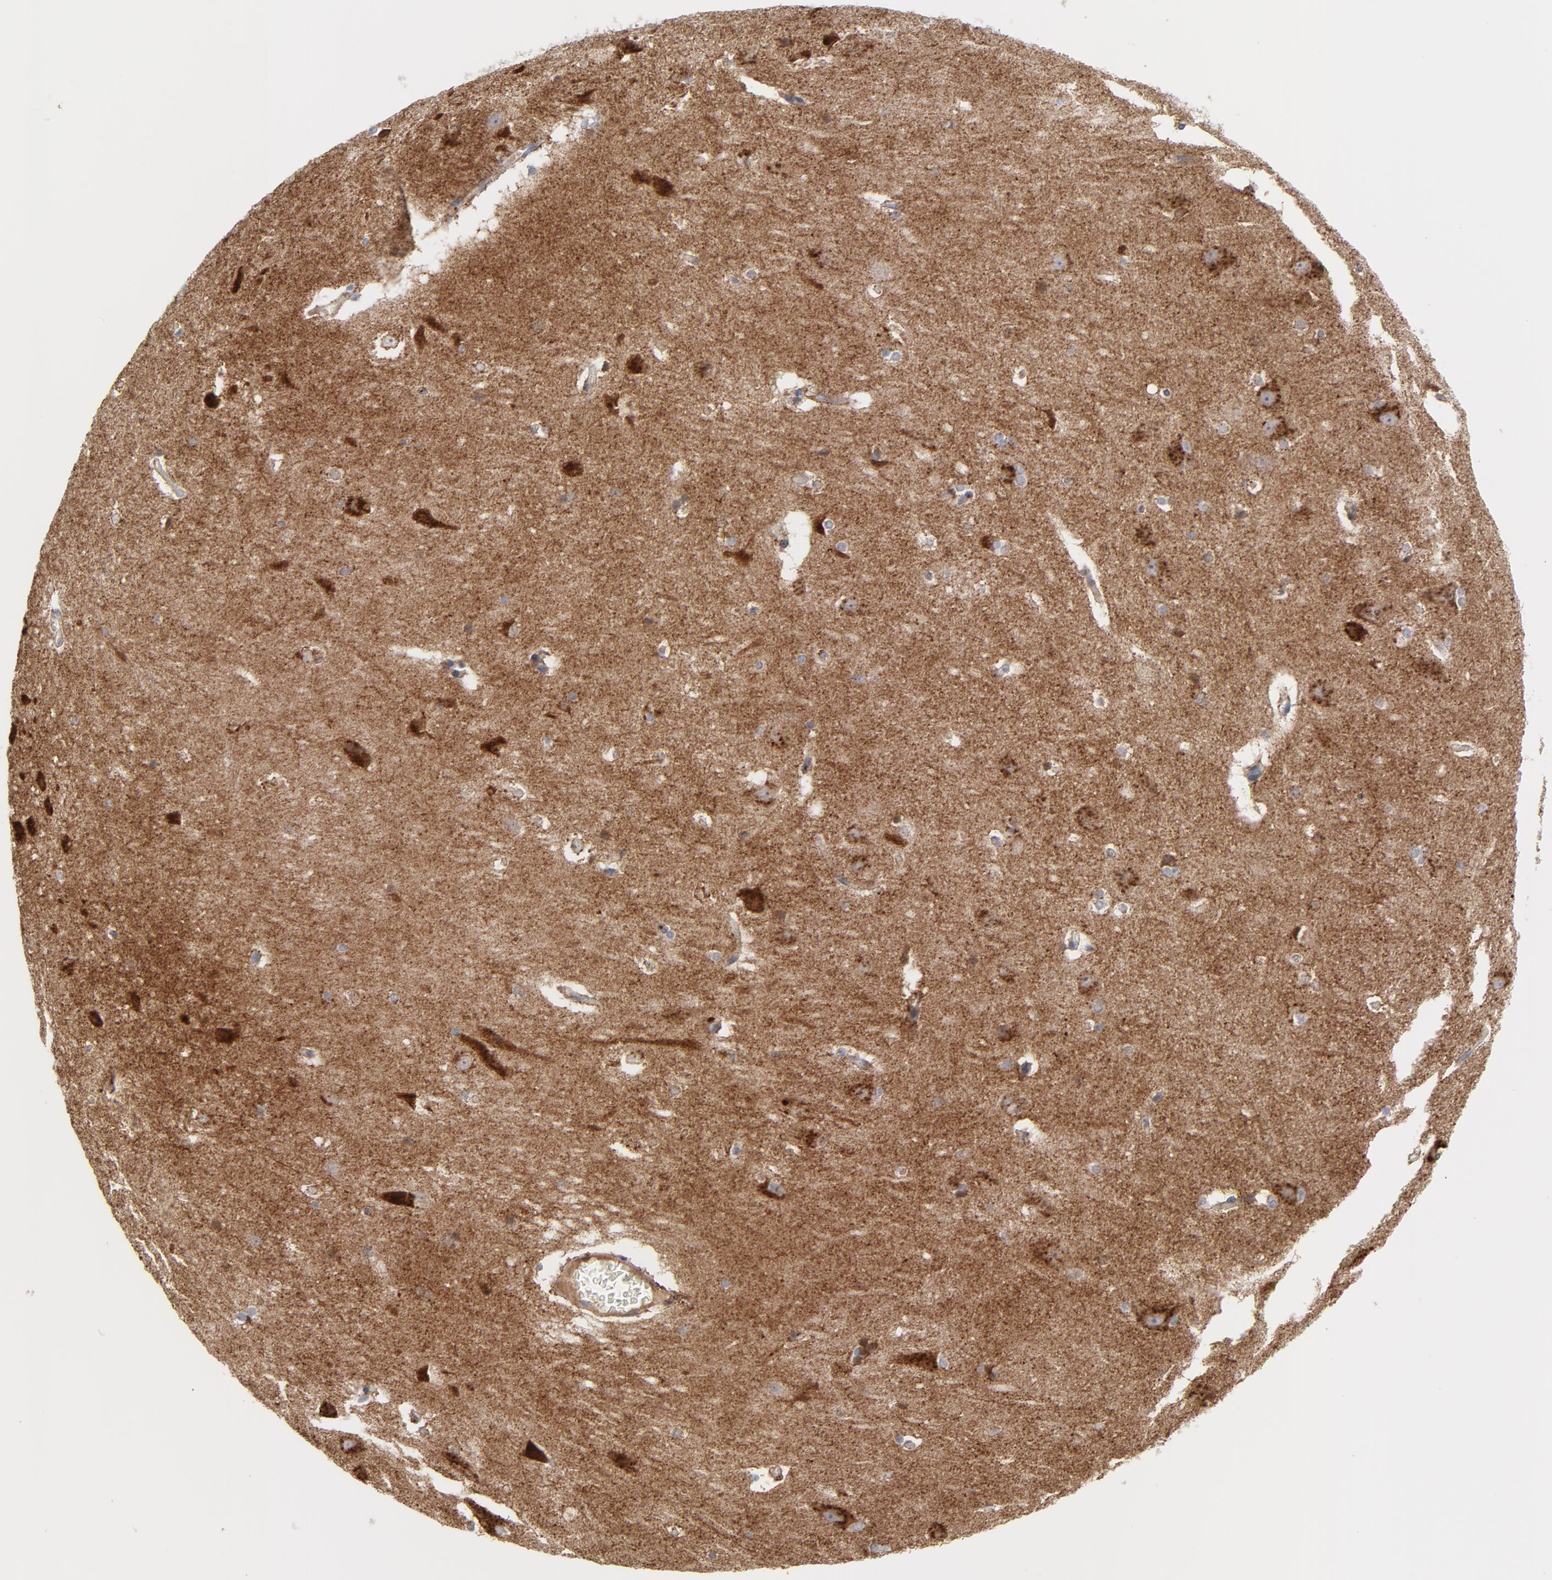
{"staining": {"intensity": "negative", "quantity": "none", "location": "none"}, "tissue": "hippocampus", "cell_type": "Glial cells", "image_type": "normal", "snomed": [{"axis": "morphology", "description": "Normal tissue, NOS"}, {"axis": "topography", "description": "Hippocampus"}], "caption": "IHC image of unremarkable human hippocampus stained for a protein (brown), which shows no expression in glial cells.", "gene": "CPE", "patient": {"sex": "female", "age": 19}}